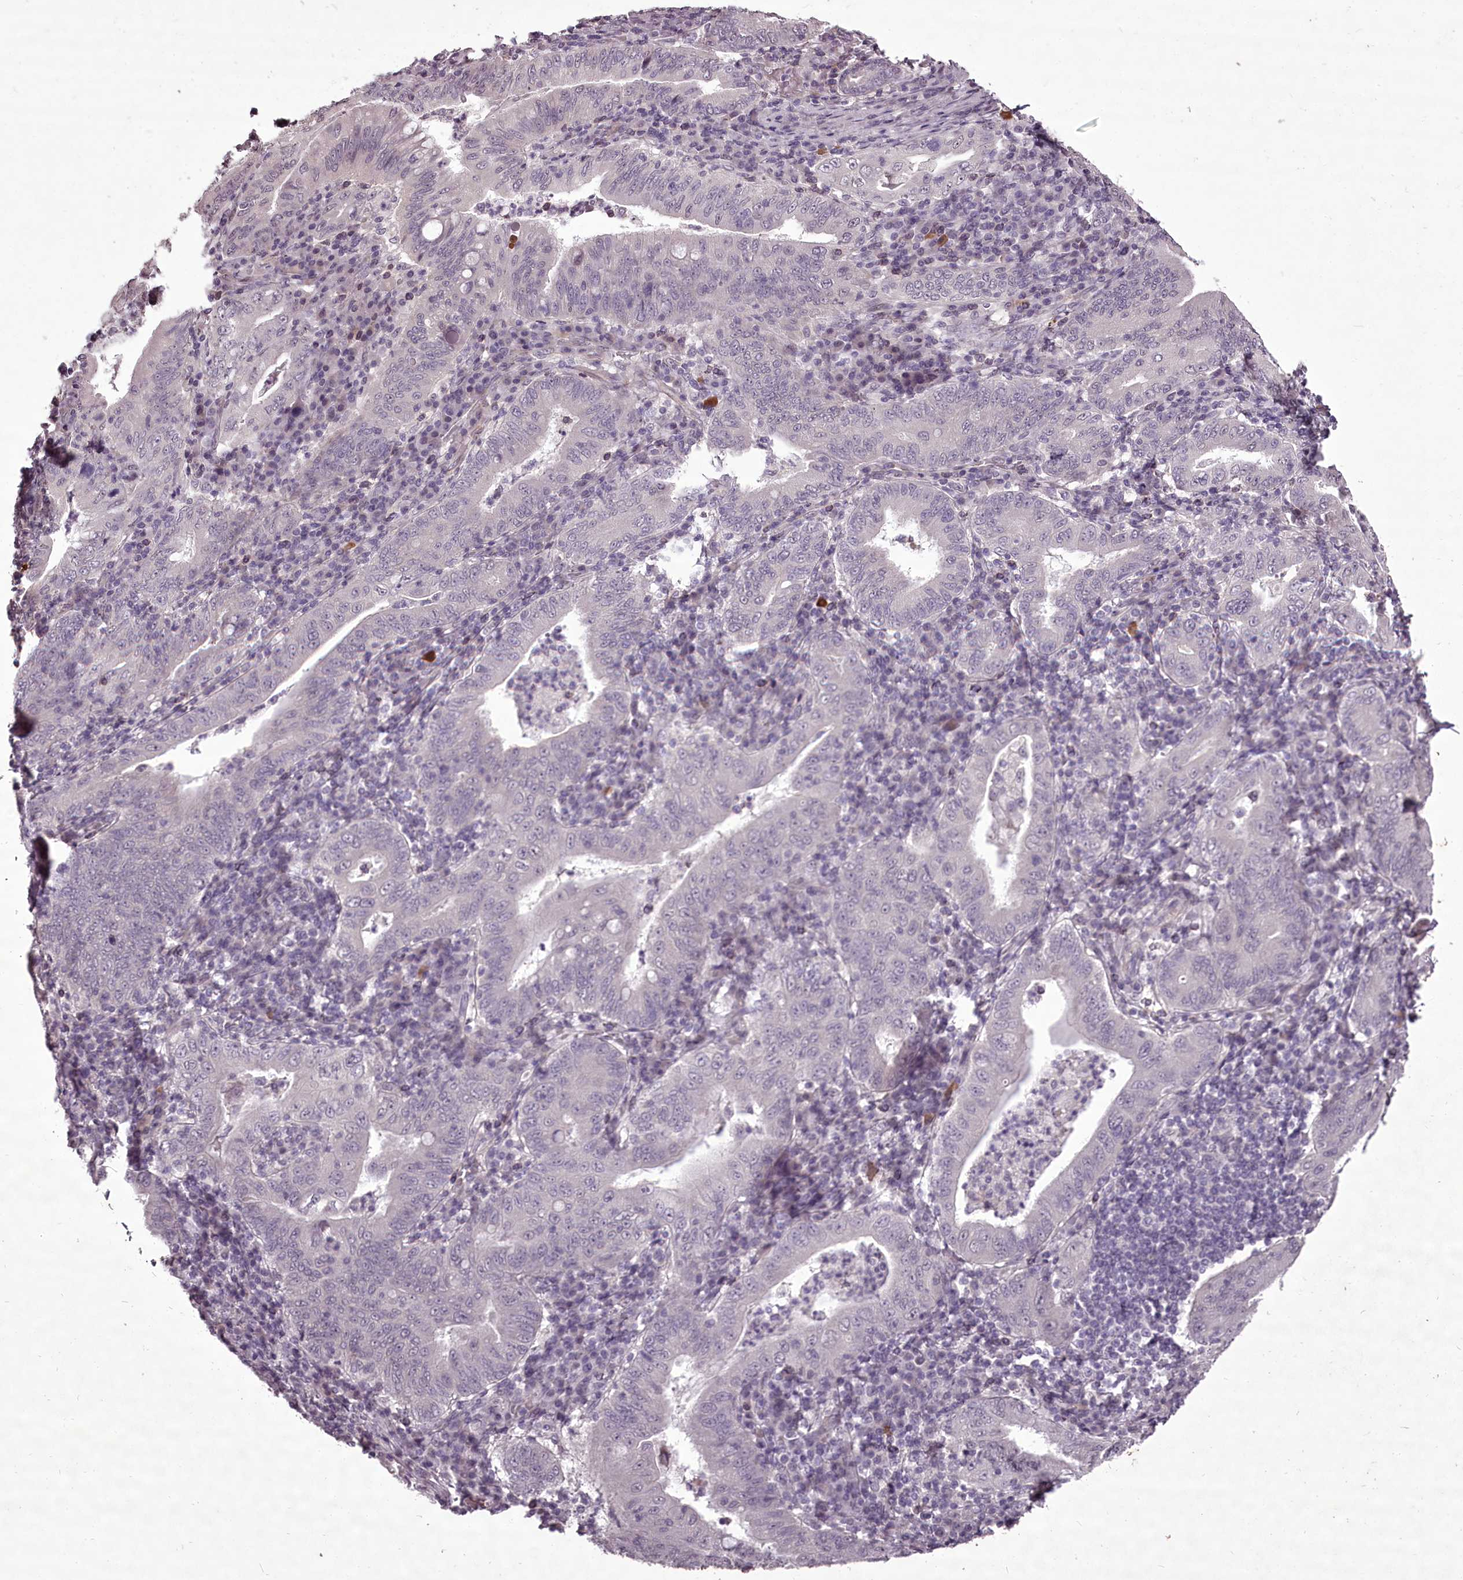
{"staining": {"intensity": "negative", "quantity": "none", "location": "none"}, "tissue": "stomach cancer", "cell_type": "Tumor cells", "image_type": "cancer", "snomed": [{"axis": "morphology", "description": "Normal tissue, NOS"}, {"axis": "morphology", "description": "Adenocarcinoma, NOS"}, {"axis": "topography", "description": "Esophagus"}, {"axis": "topography", "description": "Stomach, upper"}, {"axis": "topography", "description": "Peripheral nerve tissue"}], "caption": "Adenocarcinoma (stomach) was stained to show a protein in brown. There is no significant expression in tumor cells.", "gene": "C1orf56", "patient": {"sex": "male", "age": 62}}